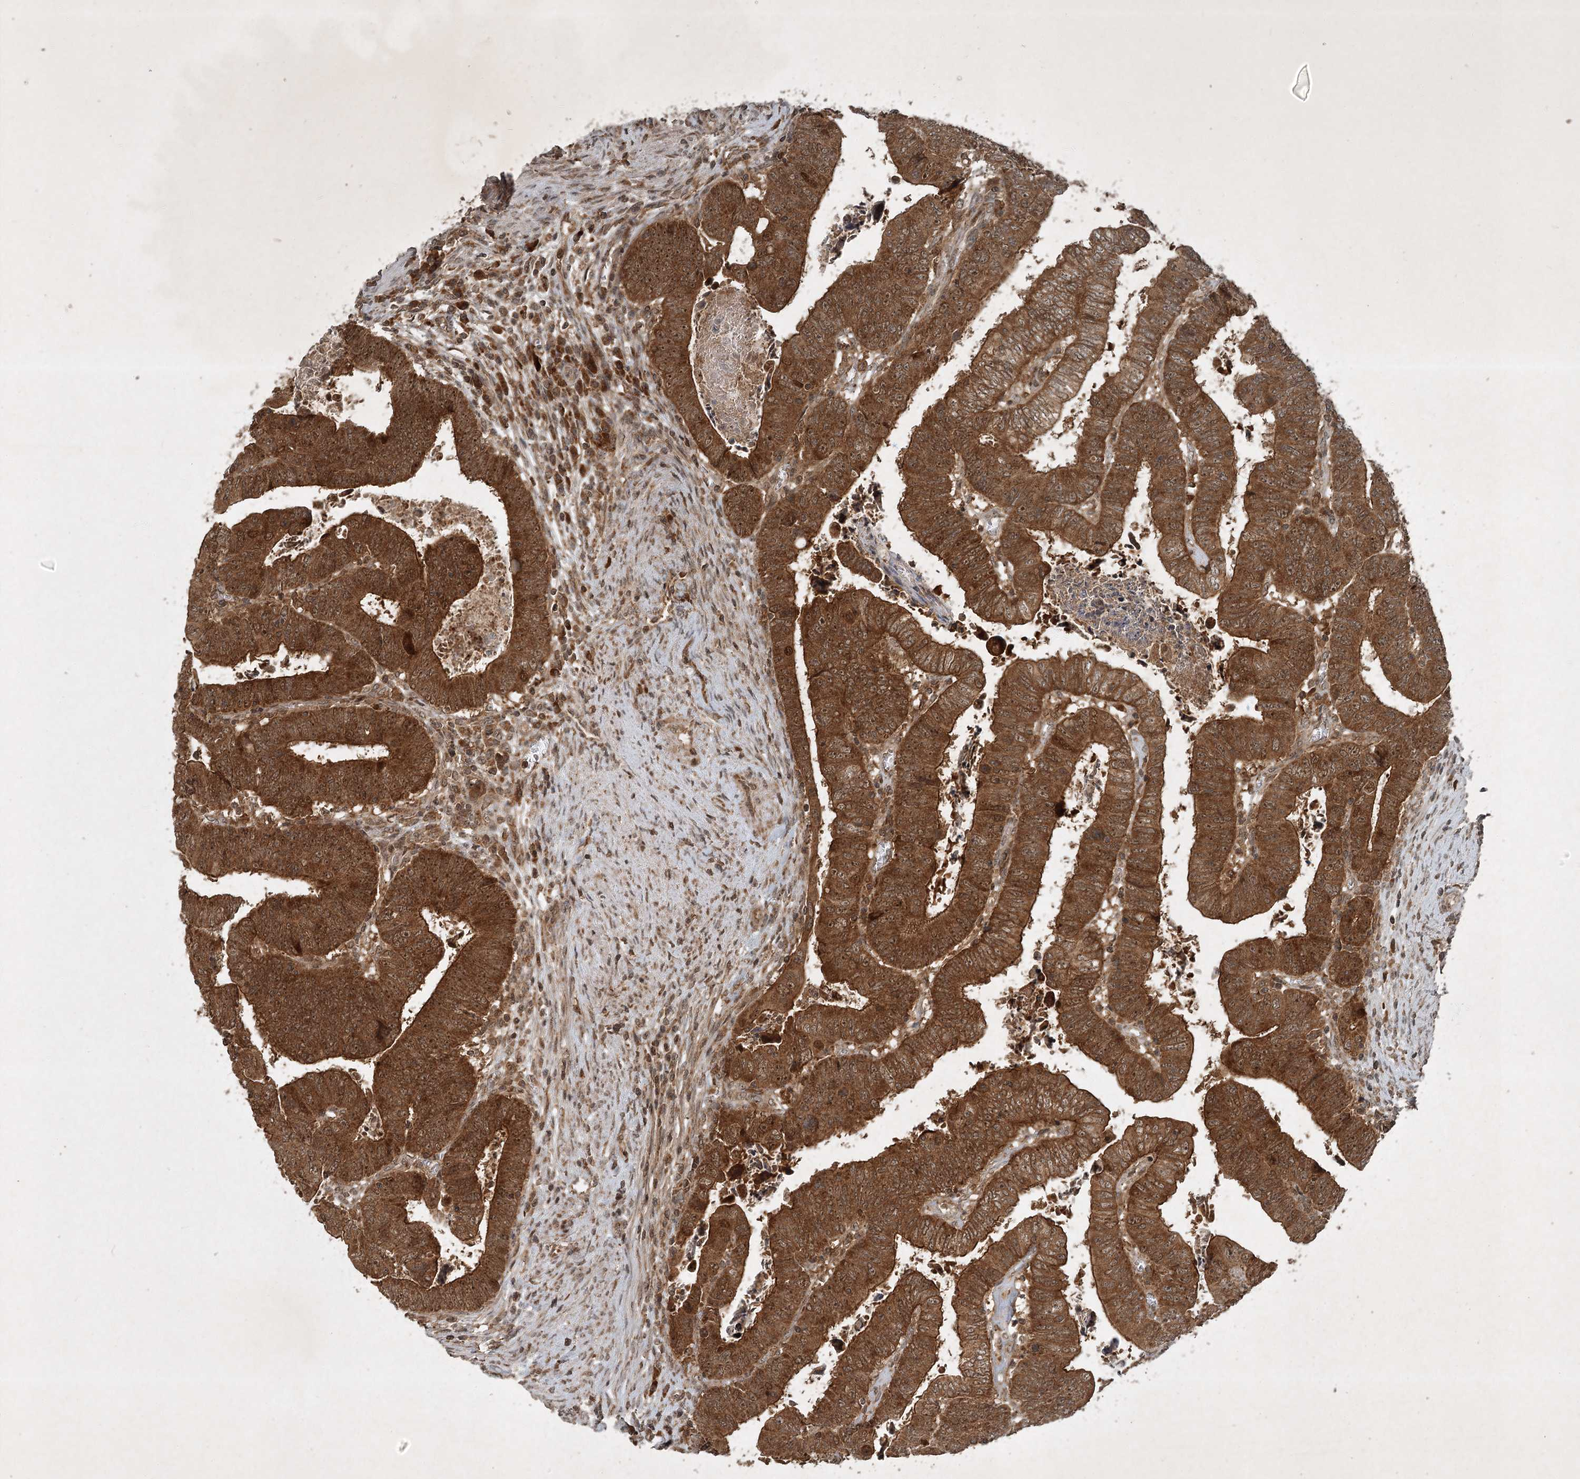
{"staining": {"intensity": "strong", "quantity": ">75%", "location": "cytoplasmic/membranous"}, "tissue": "colorectal cancer", "cell_type": "Tumor cells", "image_type": "cancer", "snomed": [{"axis": "morphology", "description": "Normal tissue, NOS"}, {"axis": "morphology", "description": "Adenocarcinoma, NOS"}, {"axis": "topography", "description": "Rectum"}], "caption": "A high-resolution micrograph shows IHC staining of colorectal cancer, which displays strong cytoplasmic/membranous staining in about >75% of tumor cells. The protein is shown in brown color, while the nuclei are stained blue.", "gene": "UNC93A", "patient": {"sex": "female", "age": 65}}